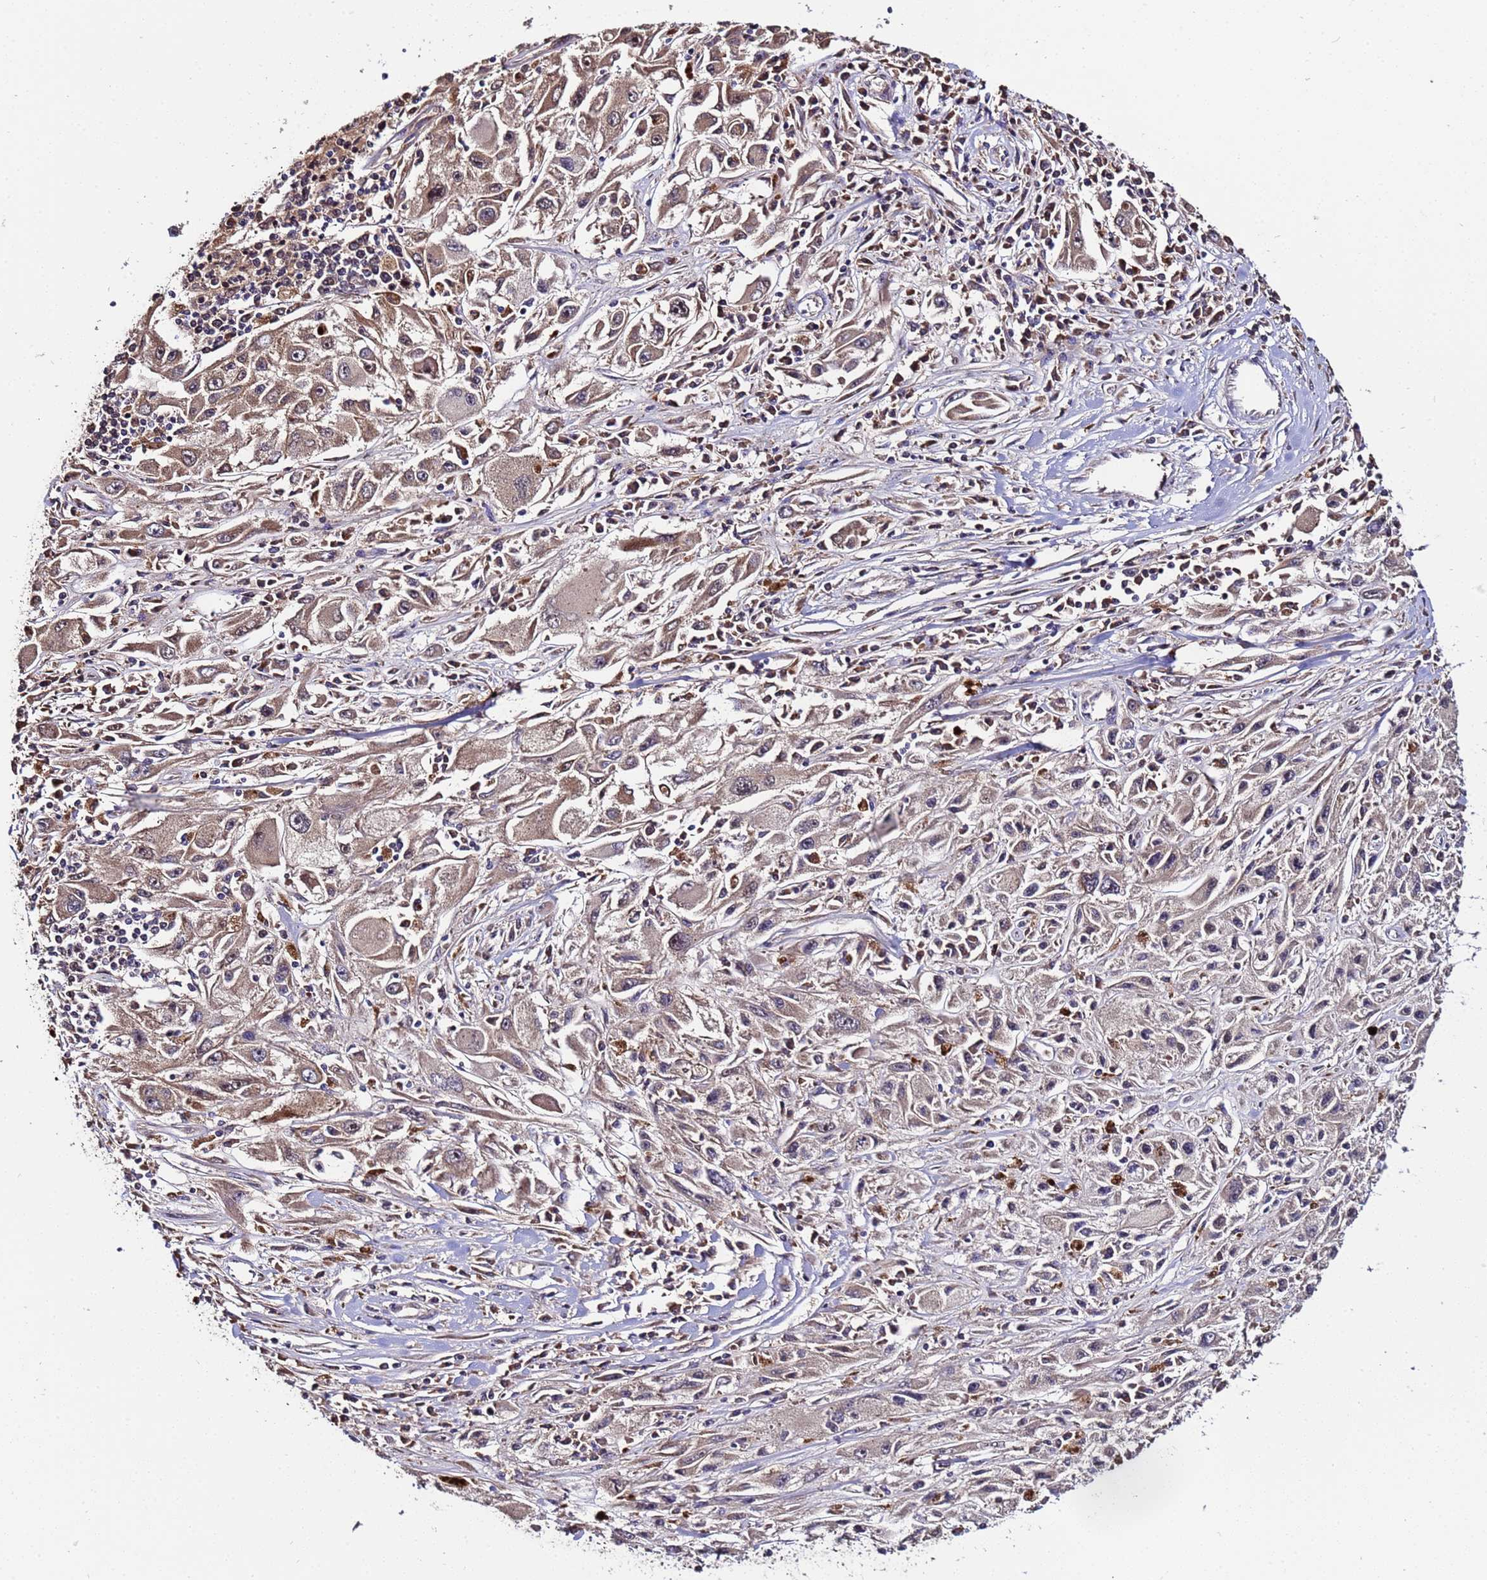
{"staining": {"intensity": "moderate", "quantity": ">75%", "location": "cytoplasmic/membranous"}, "tissue": "melanoma", "cell_type": "Tumor cells", "image_type": "cancer", "snomed": [{"axis": "morphology", "description": "Malignant melanoma, Metastatic site"}, {"axis": "topography", "description": "Skin"}], "caption": "Brown immunohistochemical staining in malignant melanoma (metastatic site) reveals moderate cytoplasmic/membranous positivity in approximately >75% of tumor cells.", "gene": "WNK4", "patient": {"sex": "male", "age": 53}}